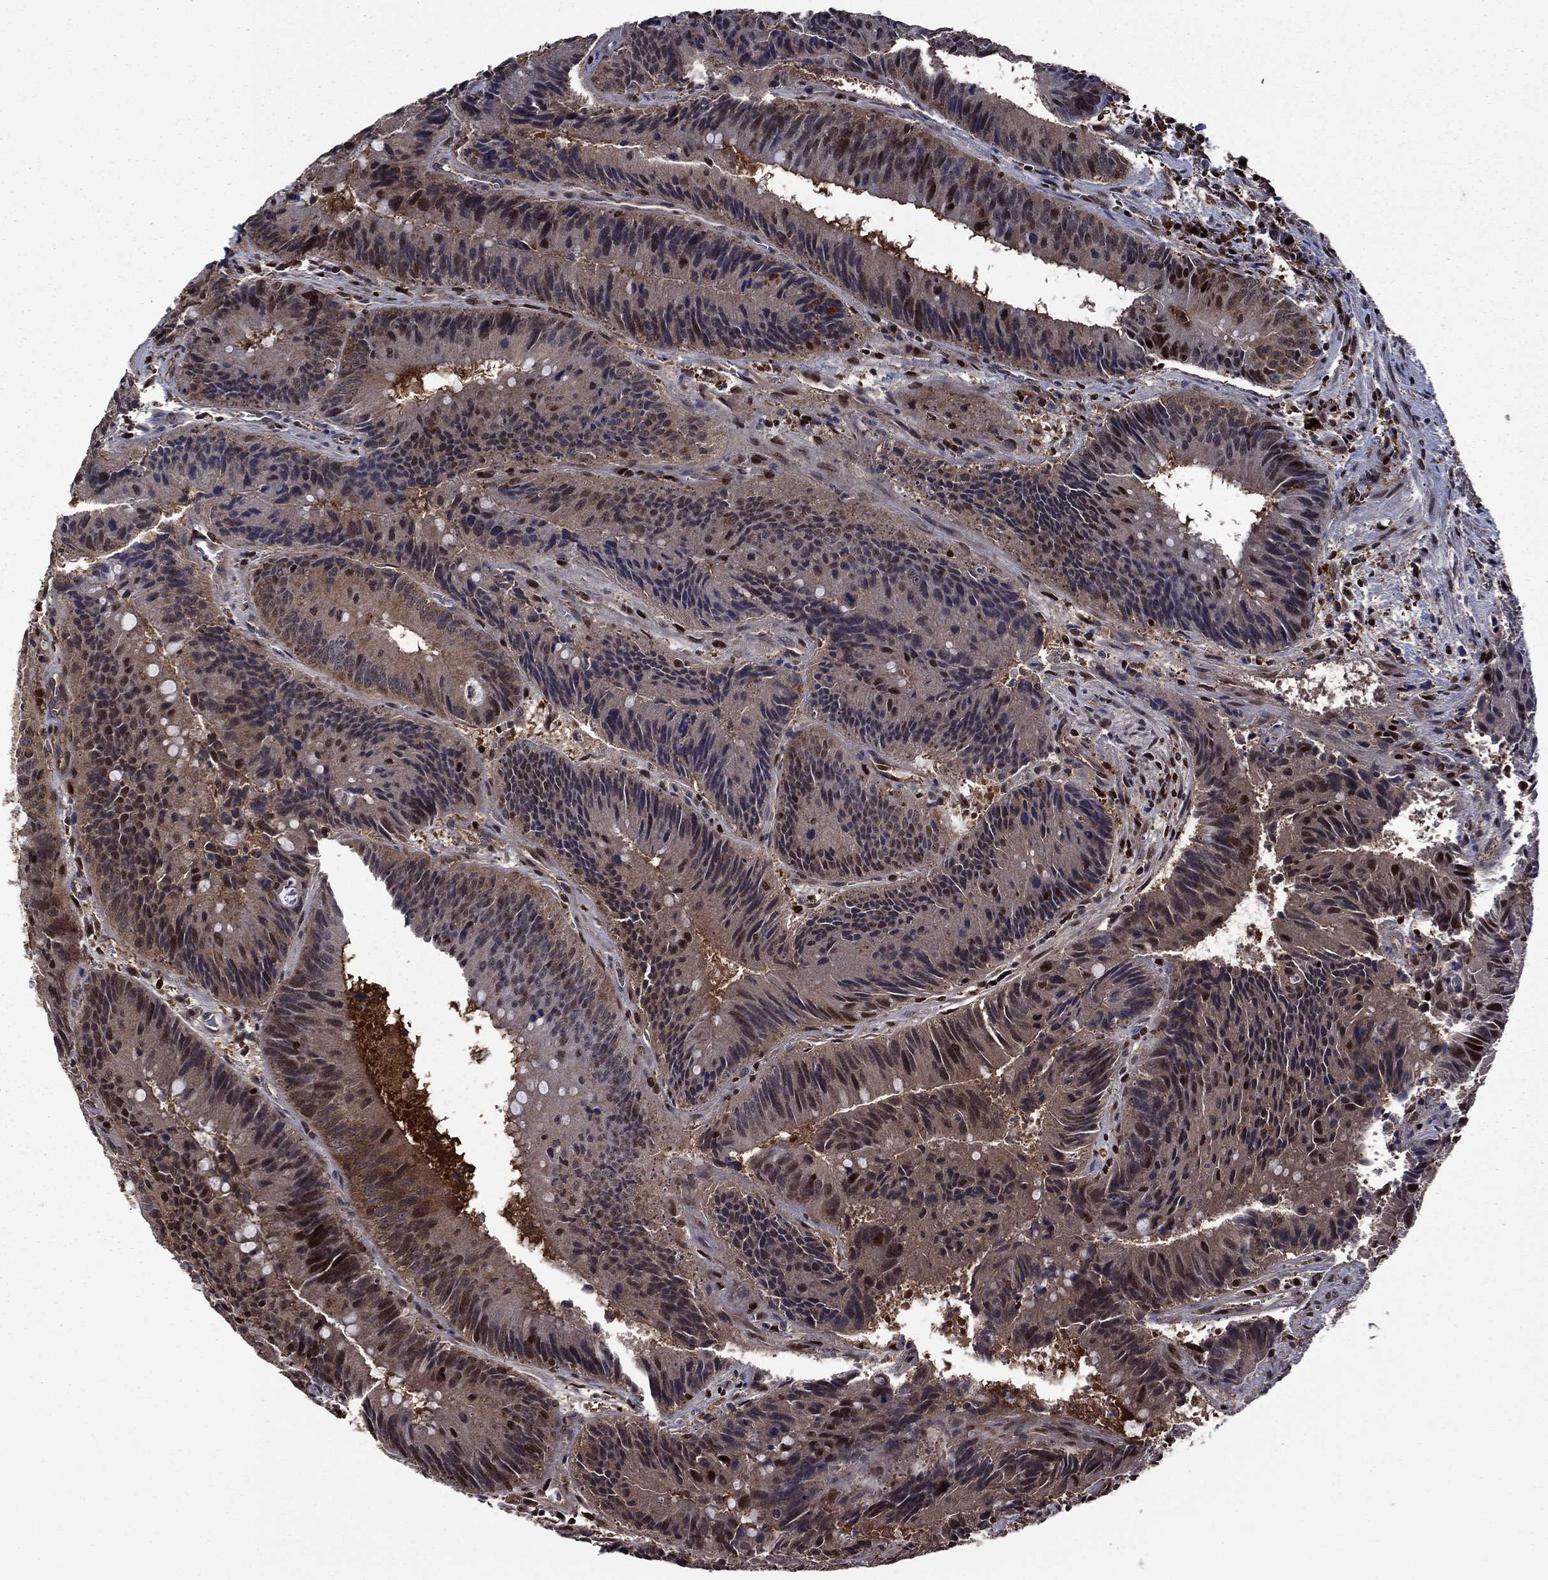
{"staining": {"intensity": "moderate", "quantity": "<25%", "location": "nuclear"}, "tissue": "colorectal cancer", "cell_type": "Tumor cells", "image_type": "cancer", "snomed": [{"axis": "morphology", "description": "Adenocarcinoma, NOS"}, {"axis": "topography", "description": "Rectum"}], "caption": "A histopathology image showing moderate nuclear expression in approximately <25% of tumor cells in colorectal cancer, as visualized by brown immunohistochemical staining.", "gene": "APPBP2", "patient": {"sex": "female", "age": 72}}